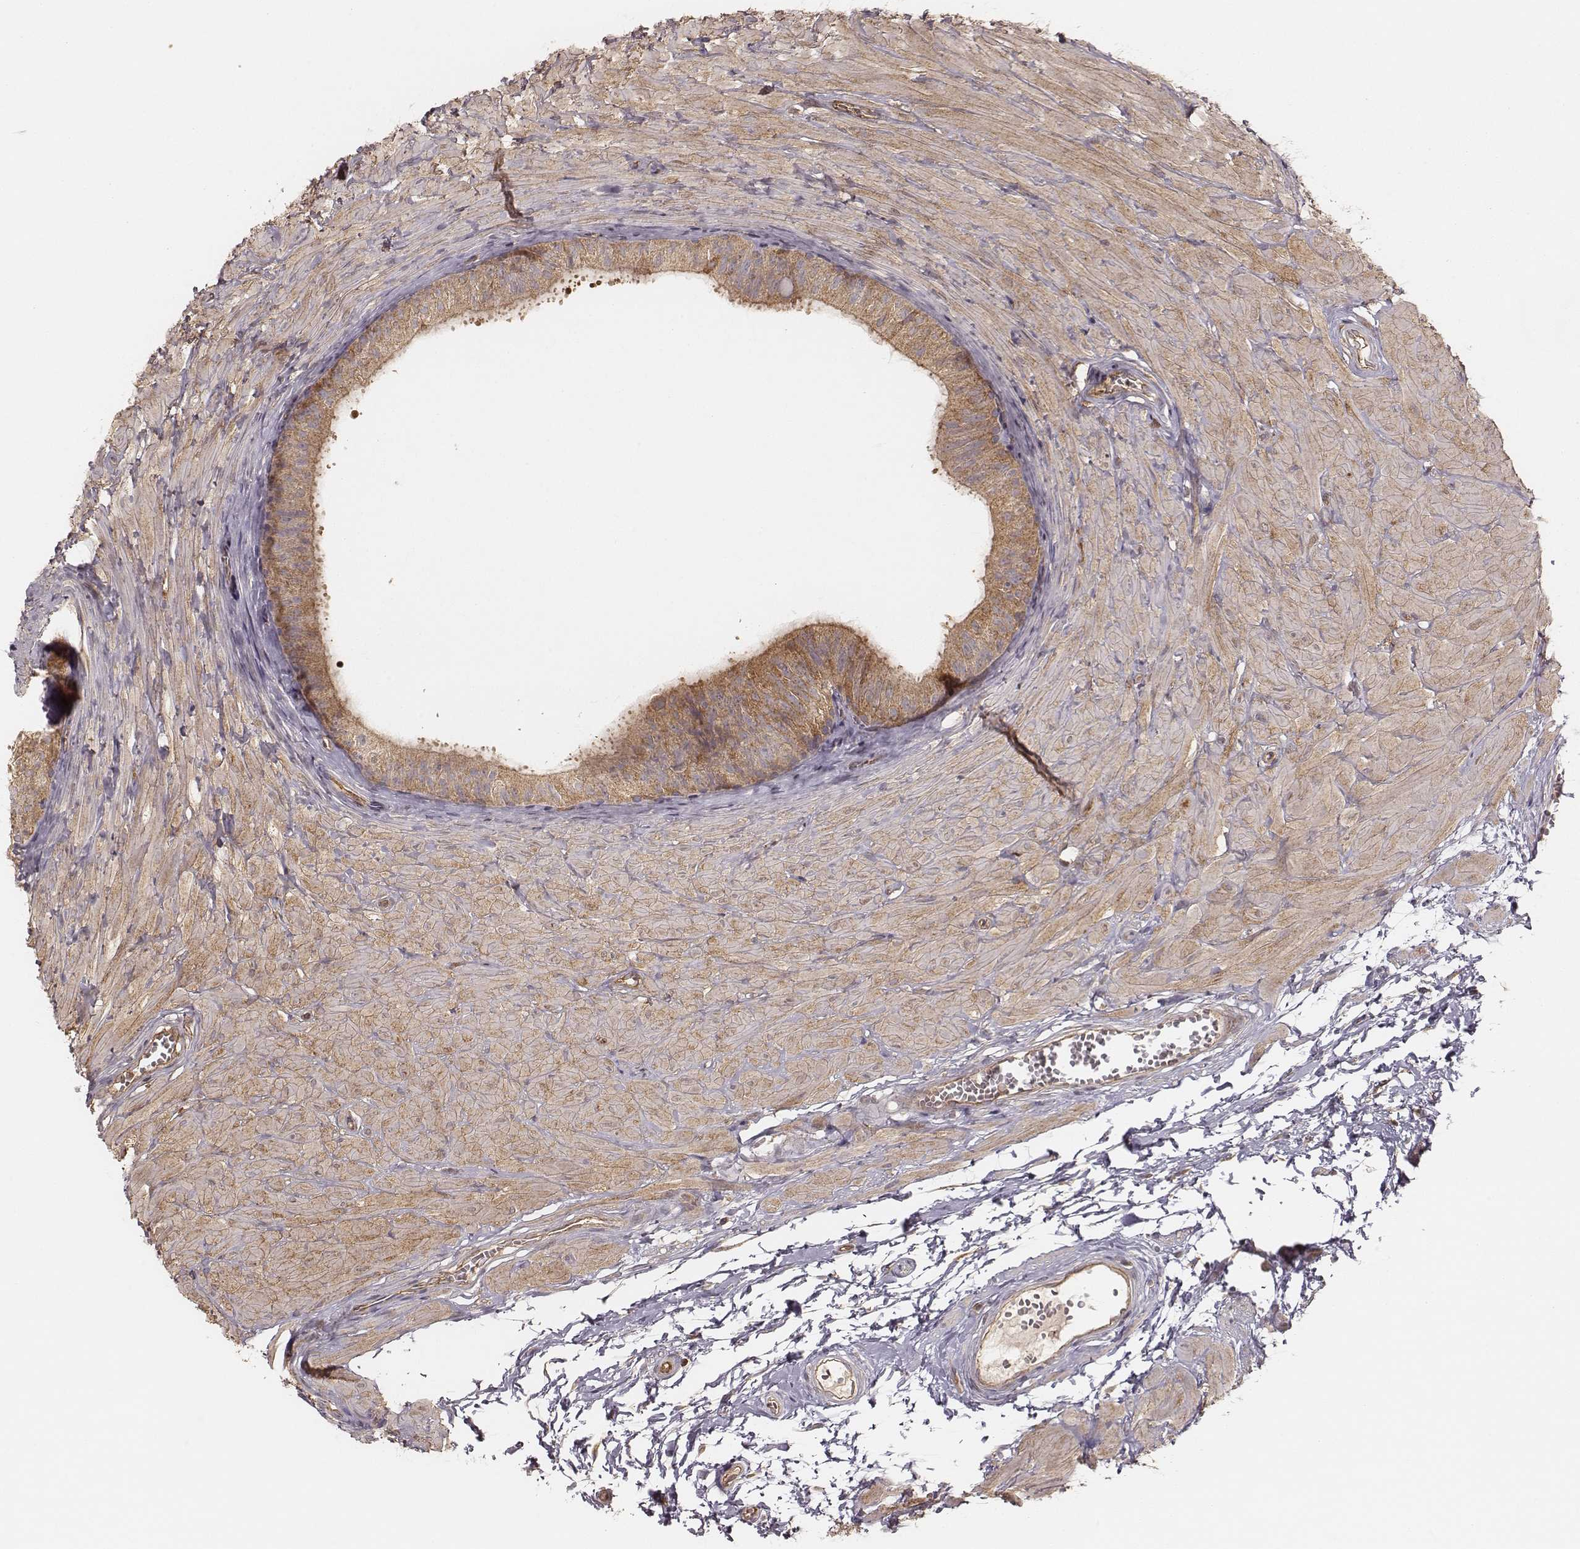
{"staining": {"intensity": "moderate", "quantity": ">75%", "location": "cytoplasmic/membranous"}, "tissue": "epididymis", "cell_type": "Glandular cells", "image_type": "normal", "snomed": [{"axis": "morphology", "description": "Normal tissue, NOS"}, {"axis": "topography", "description": "Epididymis"}, {"axis": "topography", "description": "Vas deferens"}], "caption": "Brown immunohistochemical staining in normal human epididymis displays moderate cytoplasmic/membranous positivity in approximately >75% of glandular cells.", "gene": "CARS1", "patient": {"sex": "male", "age": 23}}